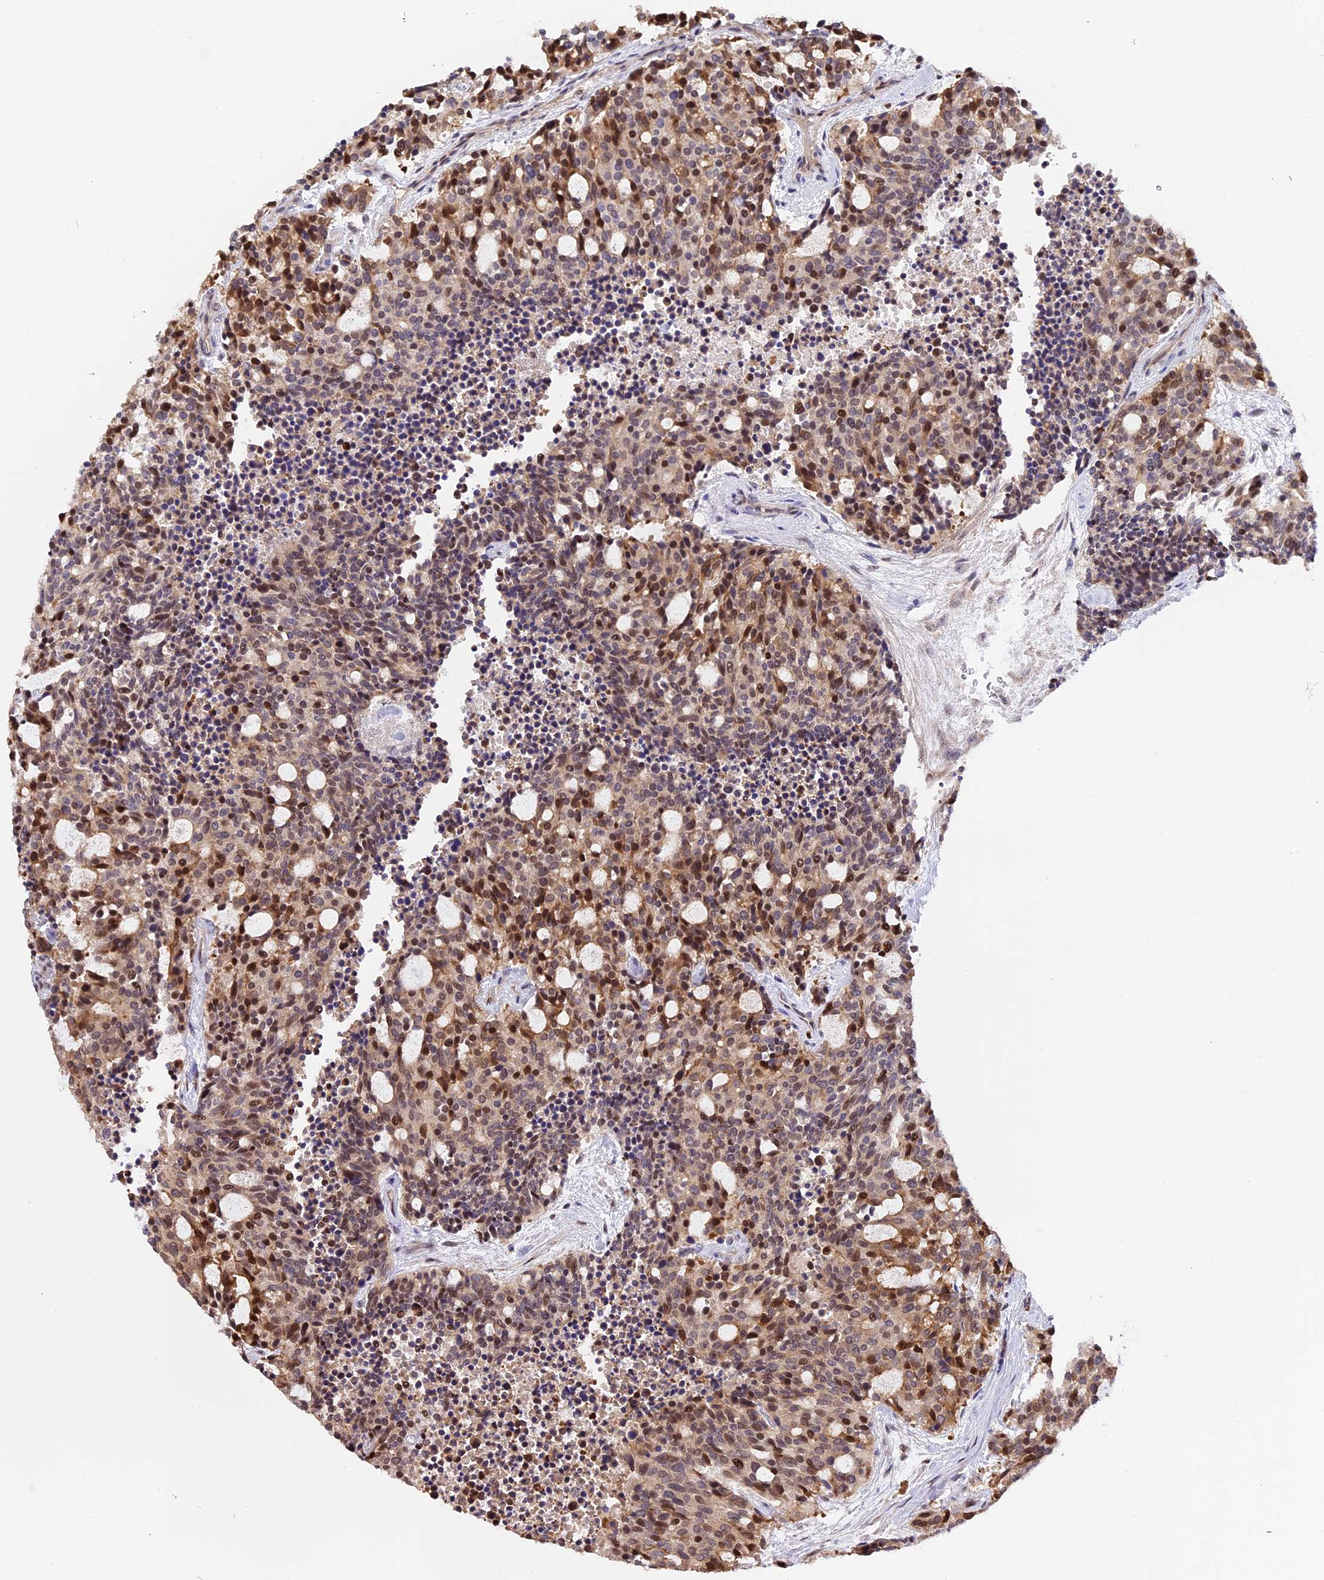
{"staining": {"intensity": "moderate", "quantity": "25%-75%", "location": "cytoplasmic/membranous,nuclear"}, "tissue": "carcinoid", "cell_type": "Tumor cells", "image_type": "cancer", "snomed": [{"axis": "morphology", "description": "Carcinoid, malignant, NOS"}, {"axis": "topography", "description": "Pancreas"}], "caption": "Immunohistochemical staining of malignant carcinoid exhibits medium levels of moderate cytoplasmic/membranous and nuclear staining in about 25%-75% of tumor cells.", "gene": "HERPUD1", "patient": {"sex": "female", "age": 54}}